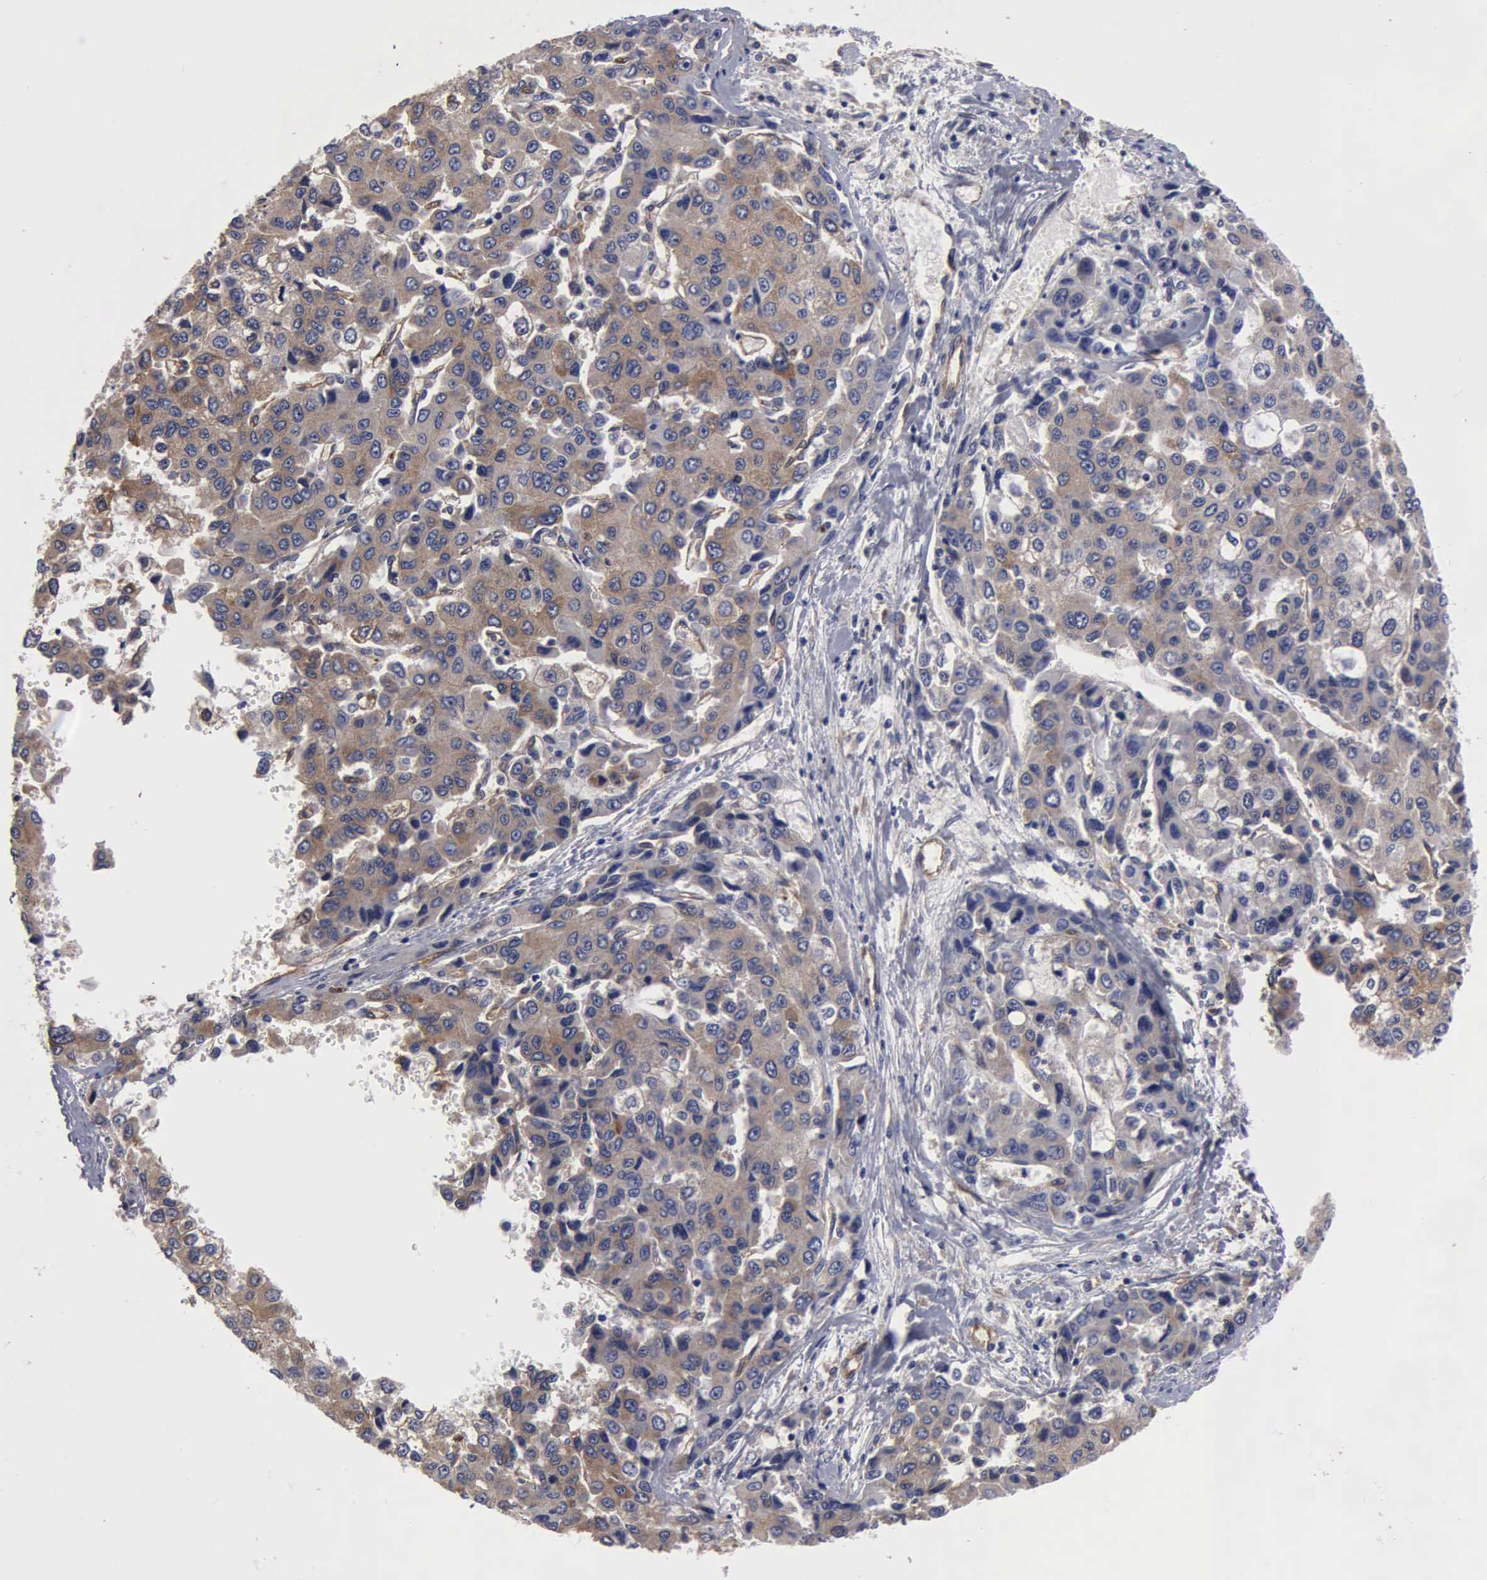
{"staining": {"intensity": "weak", "quantity": "25%-75%", "location": "cytoplasmic/membranous"}, "tissue": "liver cancer", "cell_type": "Tumor cells", "image_type": "cancer", "snomed": [{"axis": "morphology", "description": "Carcinoma, Hepatocellular, NOS"}, {"axis": "topography", "description": "Liver"}], "caption": "Liver hepatocellular carcinoma stained with a brown dye exhibits weak cytoplasmic/membranous positive expression in approximately 25%-75% of tumor cells.", "gene": "RDX", "patient": {"sex": "female", "age": 66}}